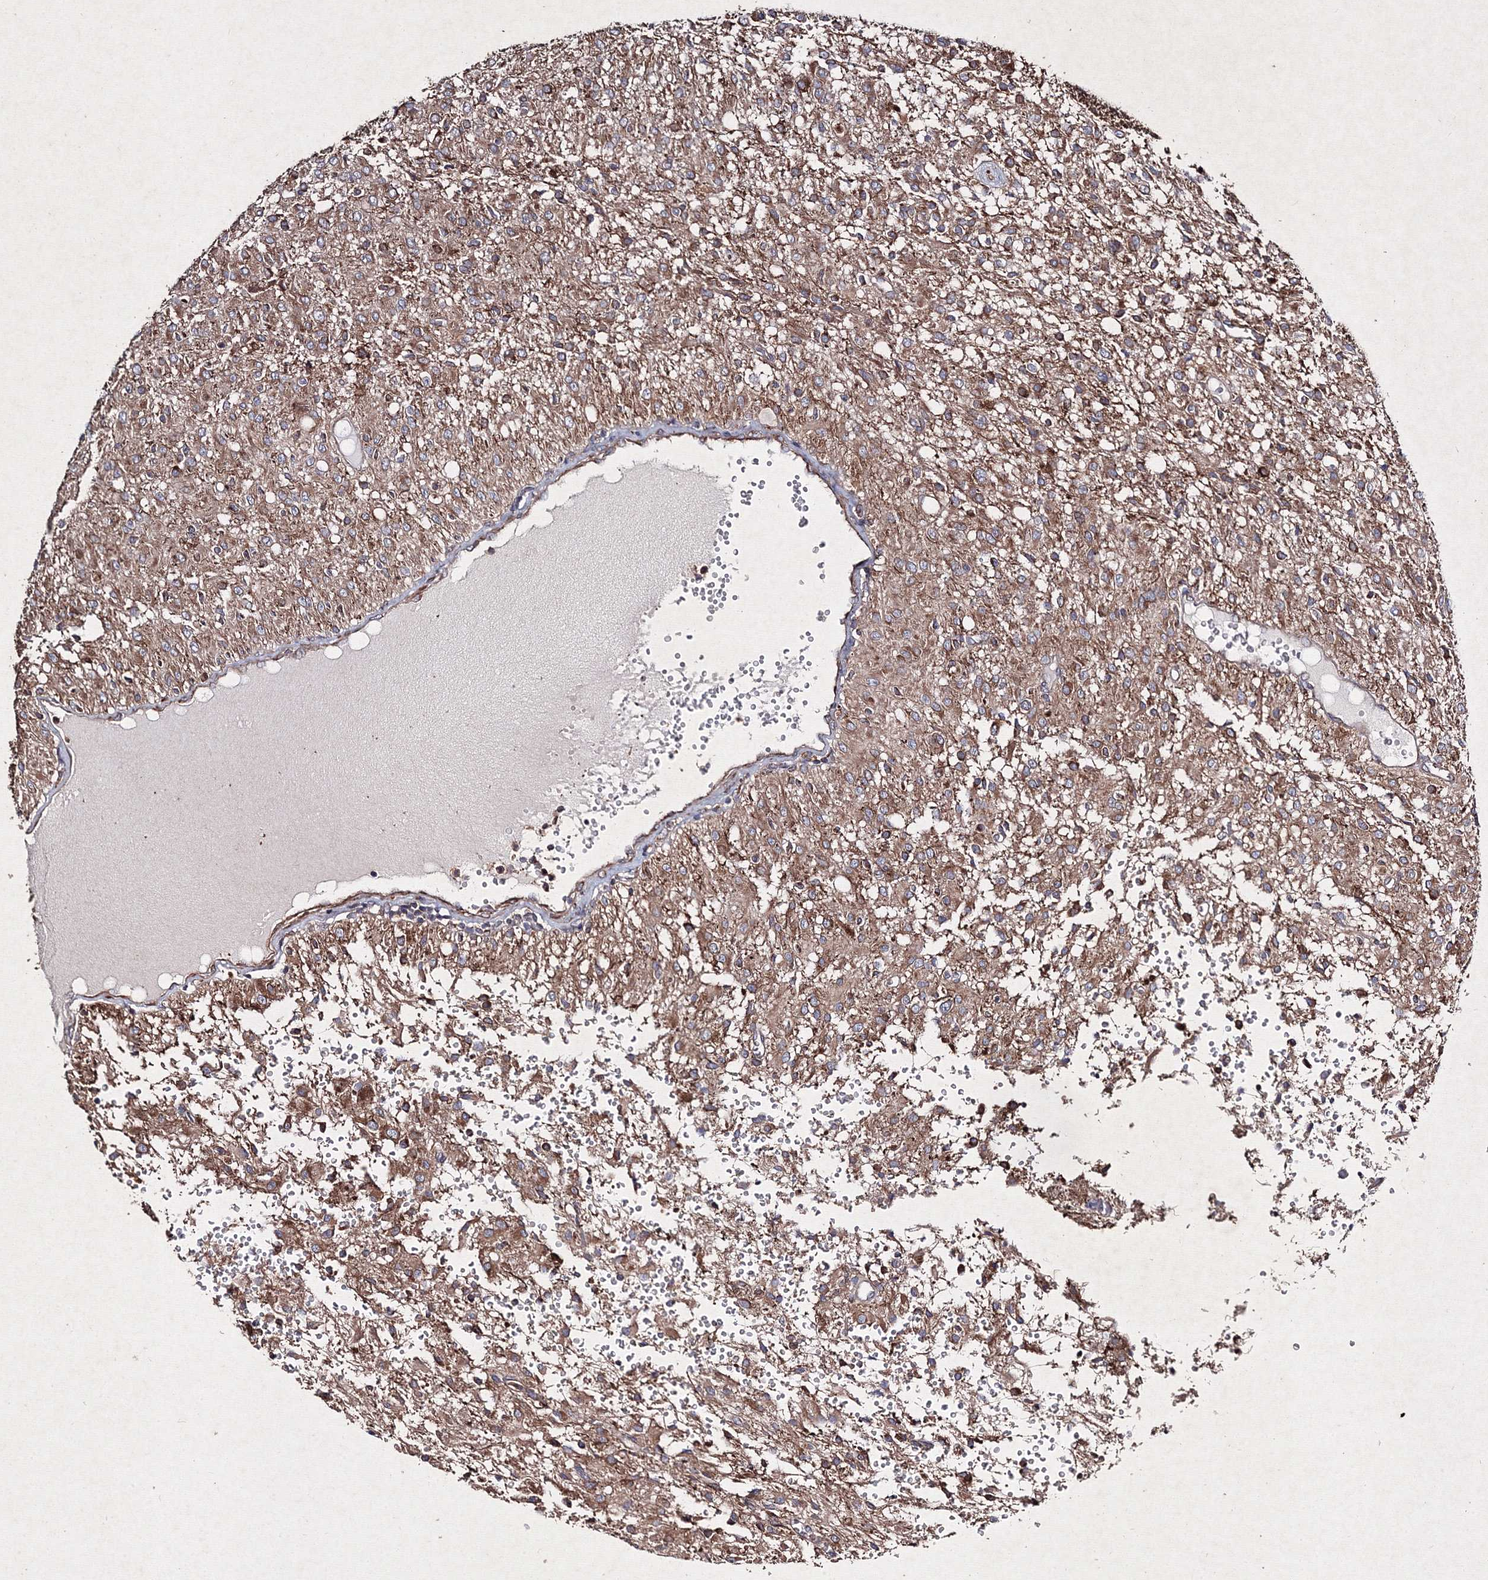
{"staining": {"intensity": "moderate", "quantity": ">75%", "location": "cytoplasmic/membranous"}, "tissue": "glioma", "cell_type": "Tumor cells", "image_type": "cancer", "snomed": [{"axis": "morphology", "description": "Glioma, malignant, High grade"}, {"axis": "topography", "description": "Brain"}], "caption": "A brown stain labels moderate cytoplasmic/membranous staining of a protein in human malignant high-grade glioma tumor cells. (Brightfield microscopy of DAB IHC at high magnification).", "gene": "GFM1", "patient": {"sex": "female", "age": 59}}